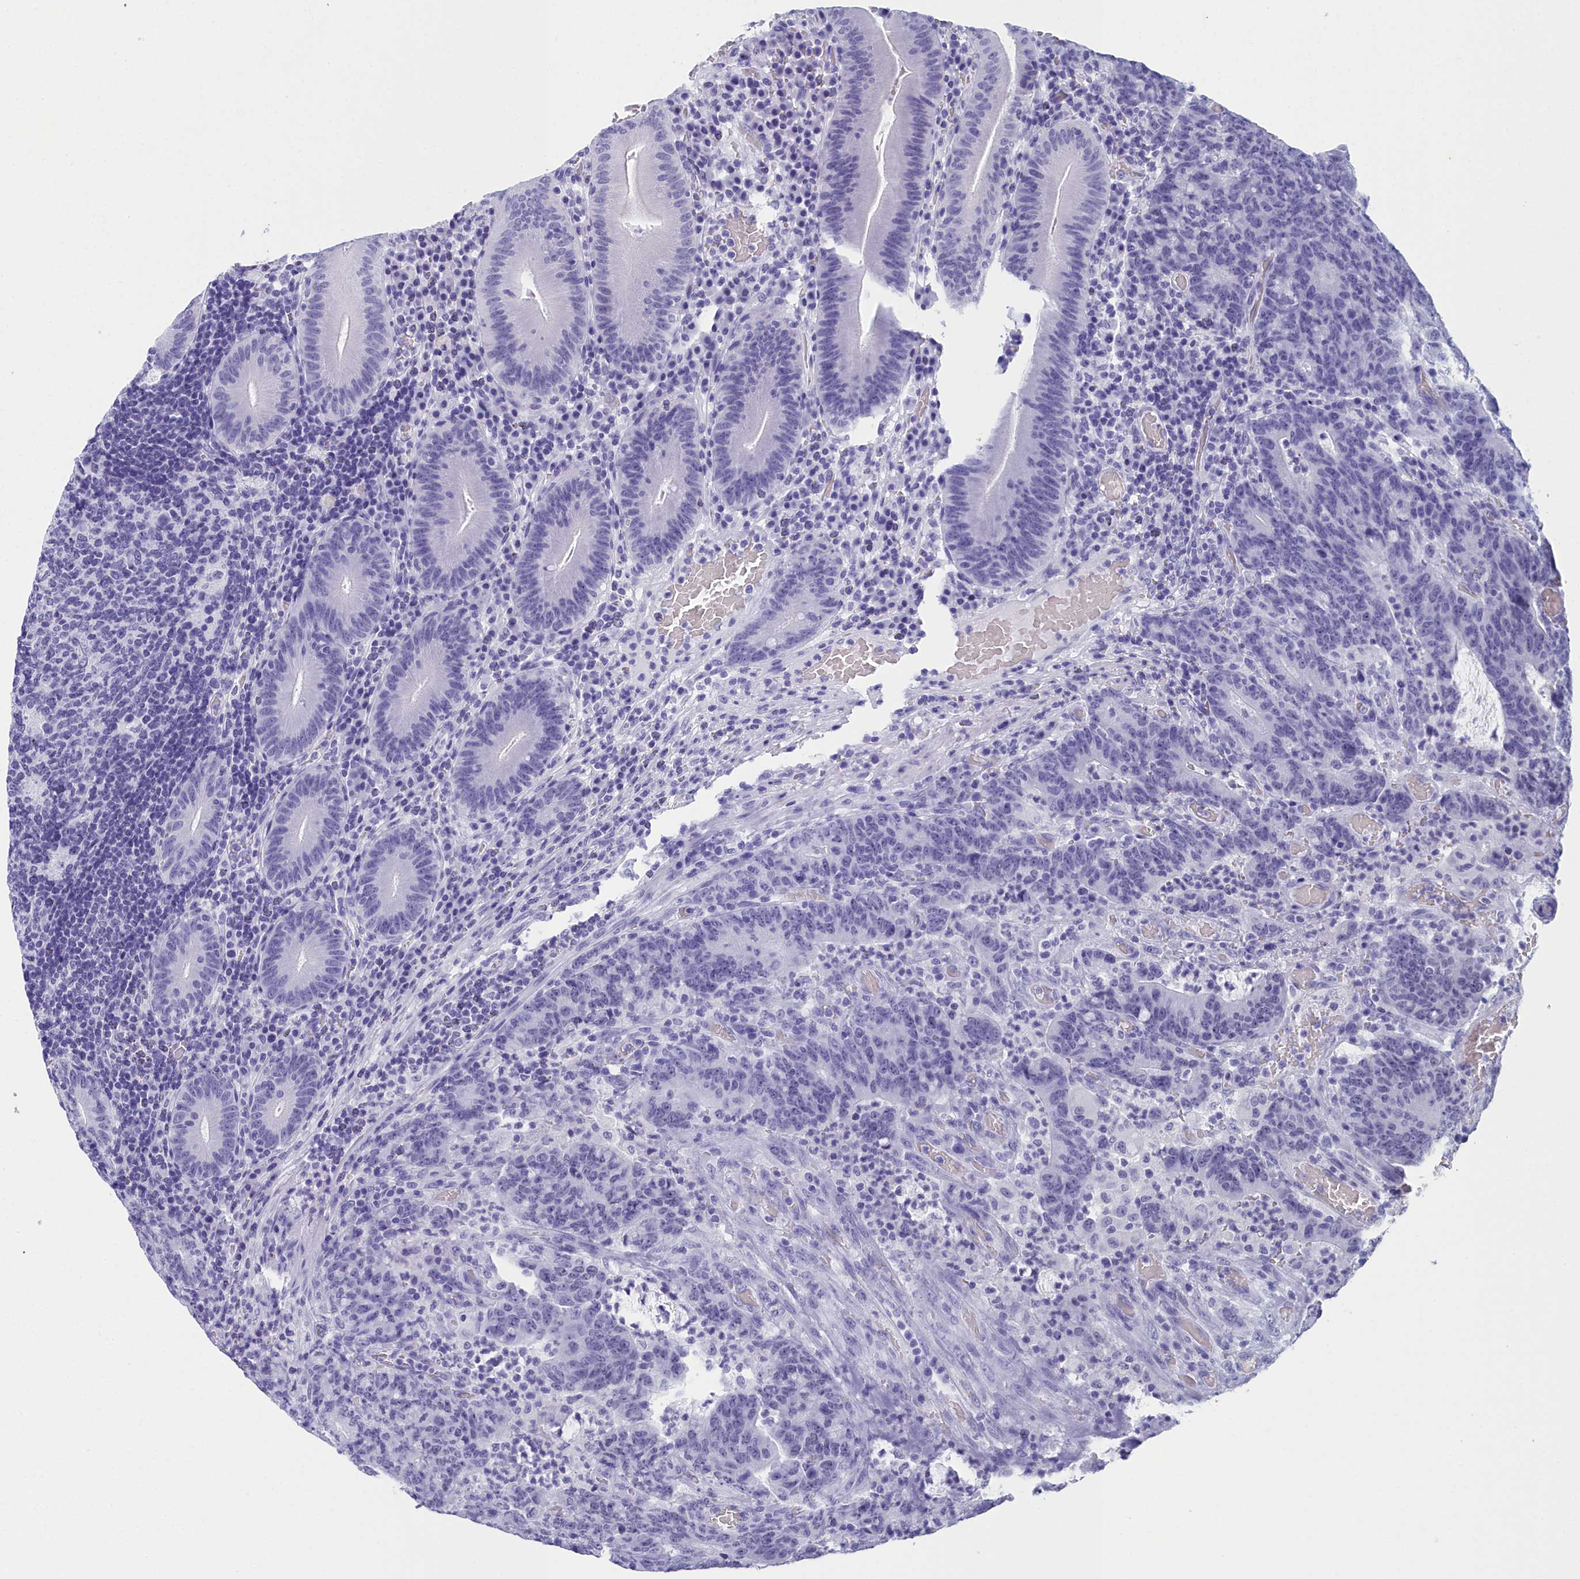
{"staining": {"intensity": "negative", "quantity": "none", "location": "none"}, "tissue": "colorectal cancer", "cell_type": "Tumor cells", "image_type": "cancer", "snomed": [{"axis": "morphology", "description": "Normal tissue, NOS"}, {"axis": "morphology", "description": "Adenocarcinoma, NOS"}, {"axis": "topography", "description": "Colon"}], "caption": "Immunohistochemistry (IHC) photomicrograph of adenocarcinoma (colorectal) stained for a protein (brown), which demonstrates no expression in tumor cells.", "gene": "CCDC97", "patient": {"sex": "female", "age": 75}}